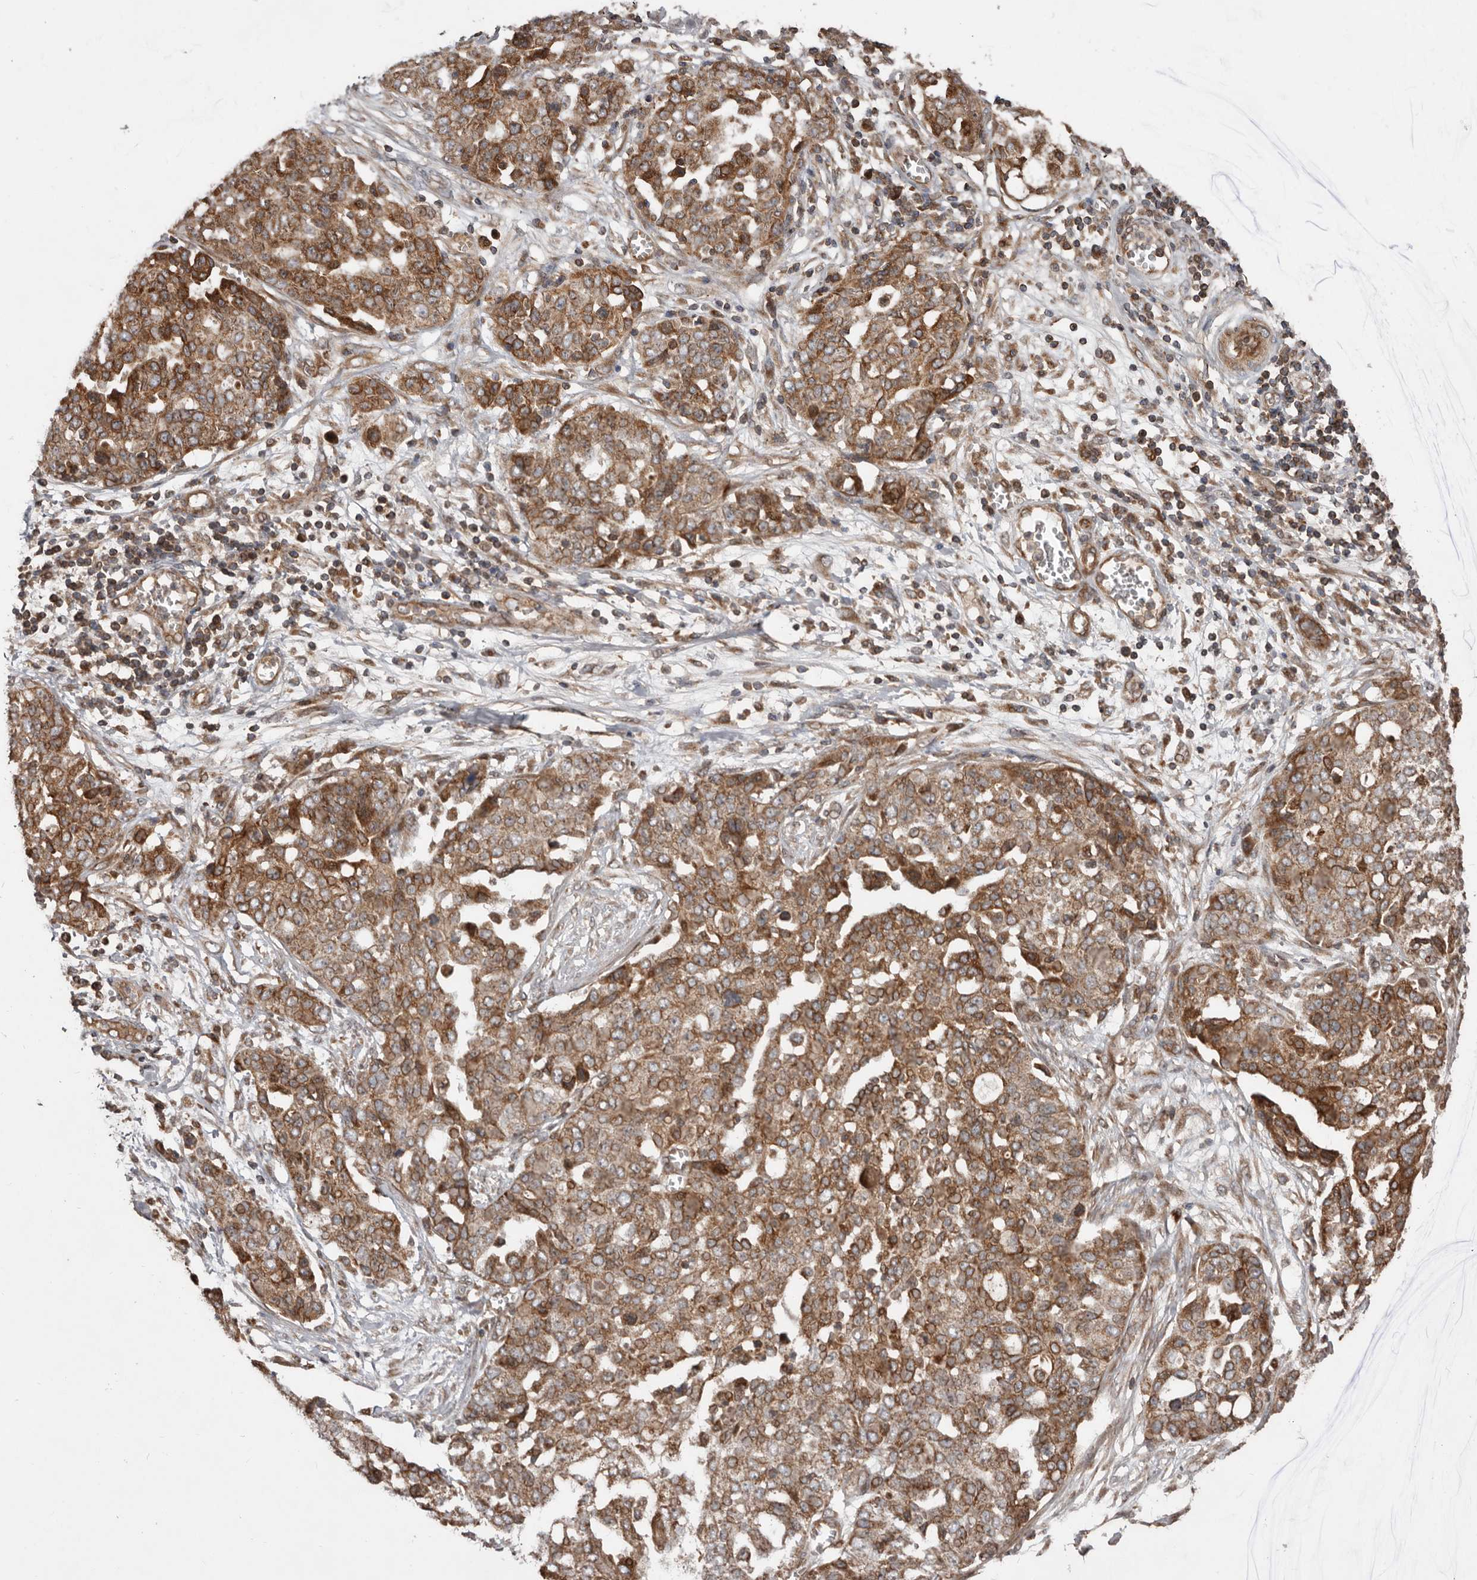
{"staining": {"intensity": "moderate", "quantity": ">75%", "location": "cytoplasmic/membranous"}, "tissue": "ovarian cancer", "cell_type": "Tumor cells", "image_type": "cancer", "snomed": [{"axis": "morphology", "description": "Cystadenocarcinoma, serous, NOS"}, {"axis": "topography", "description": "Soft tissue"}, {"axis": "topography", "description": "Ovary"}], "caption": "A brown stain highlights moderate cytoplasmic/membranous positivity of a protein in human ovarian cancer tumor cells. (DAB = brown stain, brightfield microscopy at high magnification).", "gene": "STK36", "patient": {"sex": "female", "age": 57}}